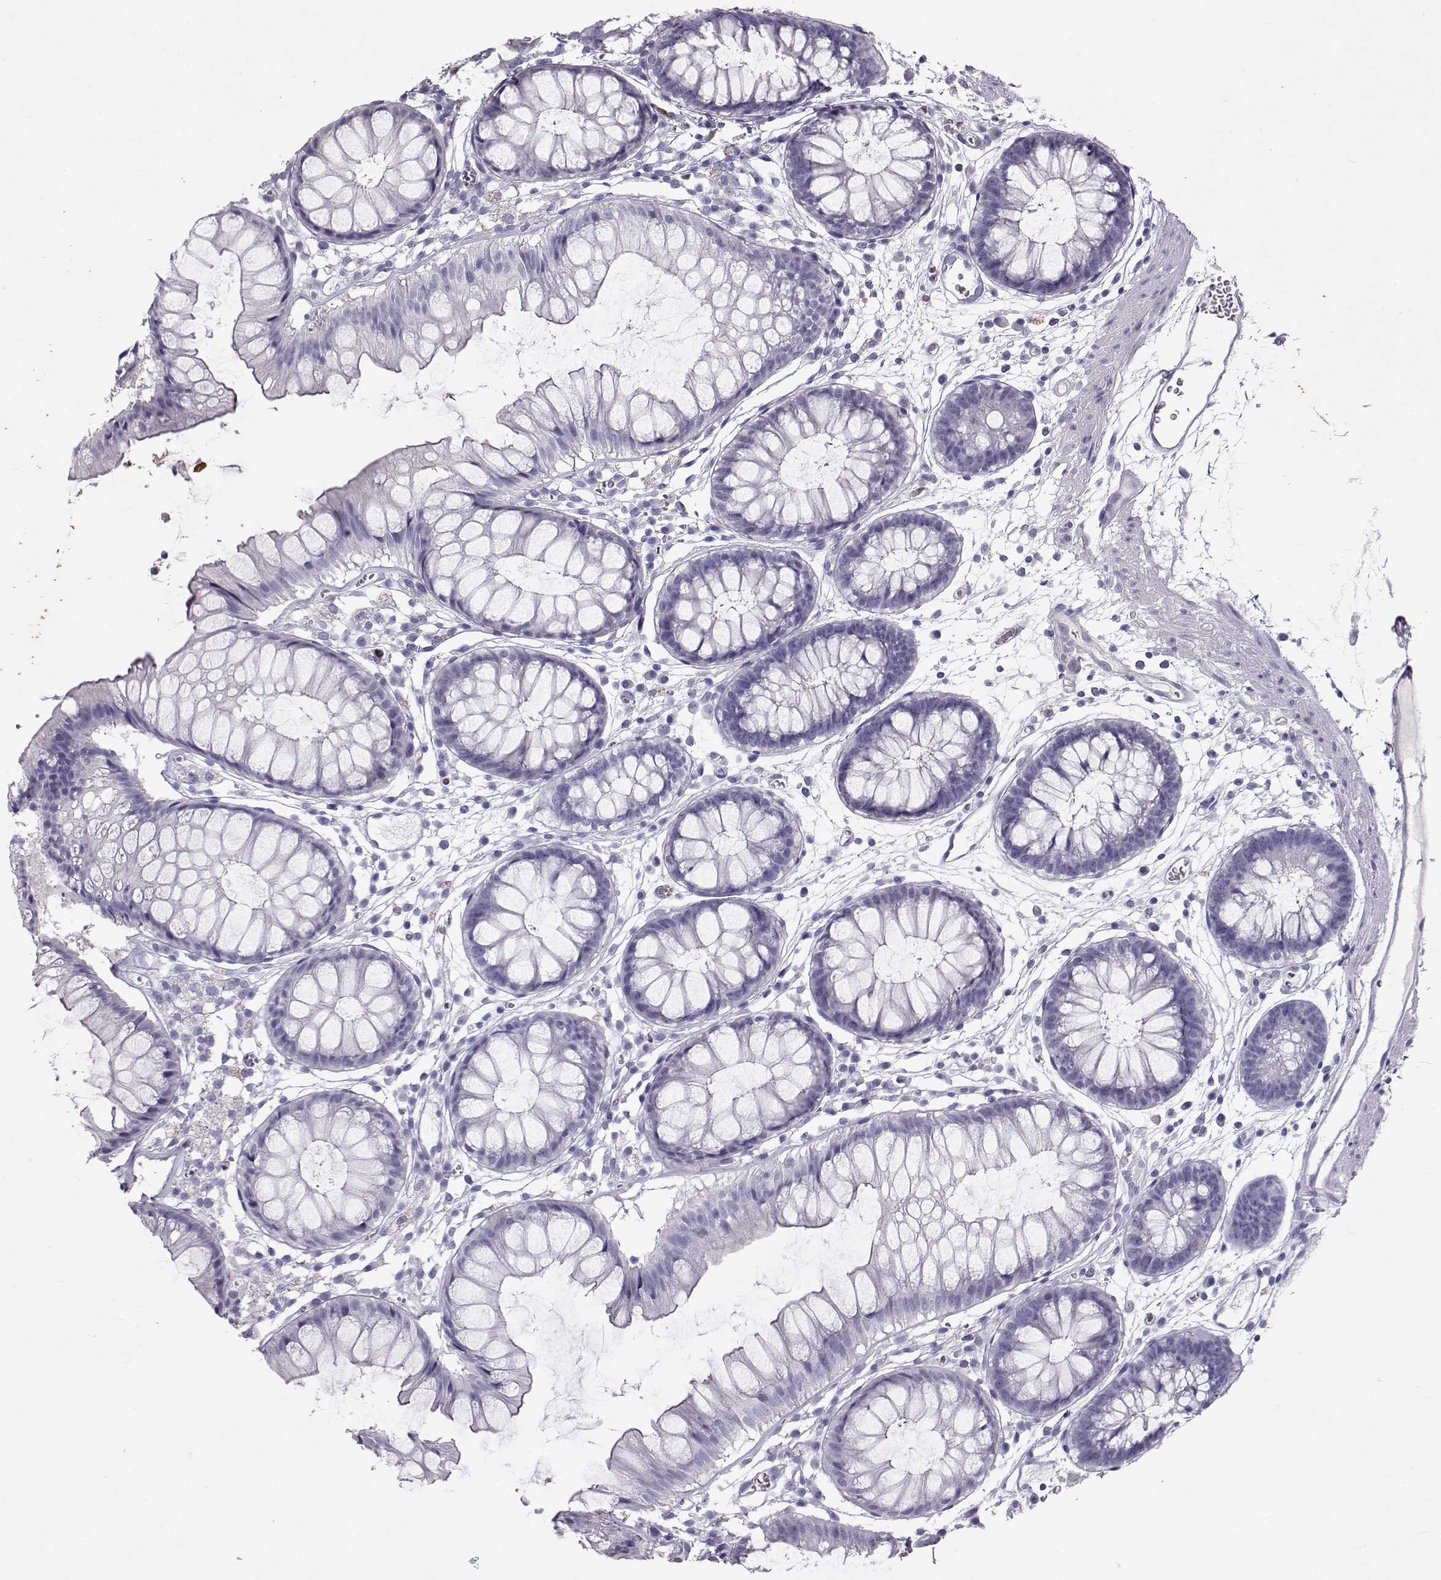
{"staining": {"intensity": "negative", "quantity": "none", "location": "none"}, "tissue": "colon", "cell_type": "Endothelial cells", "image_type": "normal", "snomed": [{"axis": "morphology", "description": "Normal tissue, NOS"}, {"axis": "morphology", "description": "Adenocarcinoma, NOS"}, {"axis": "topography", "description": "Colon"}], "caption": "Endothelial cells show no significant protein positivity in normal colon.", "gene": "RD3", "patient": {"sex": "male", "age": 65}}